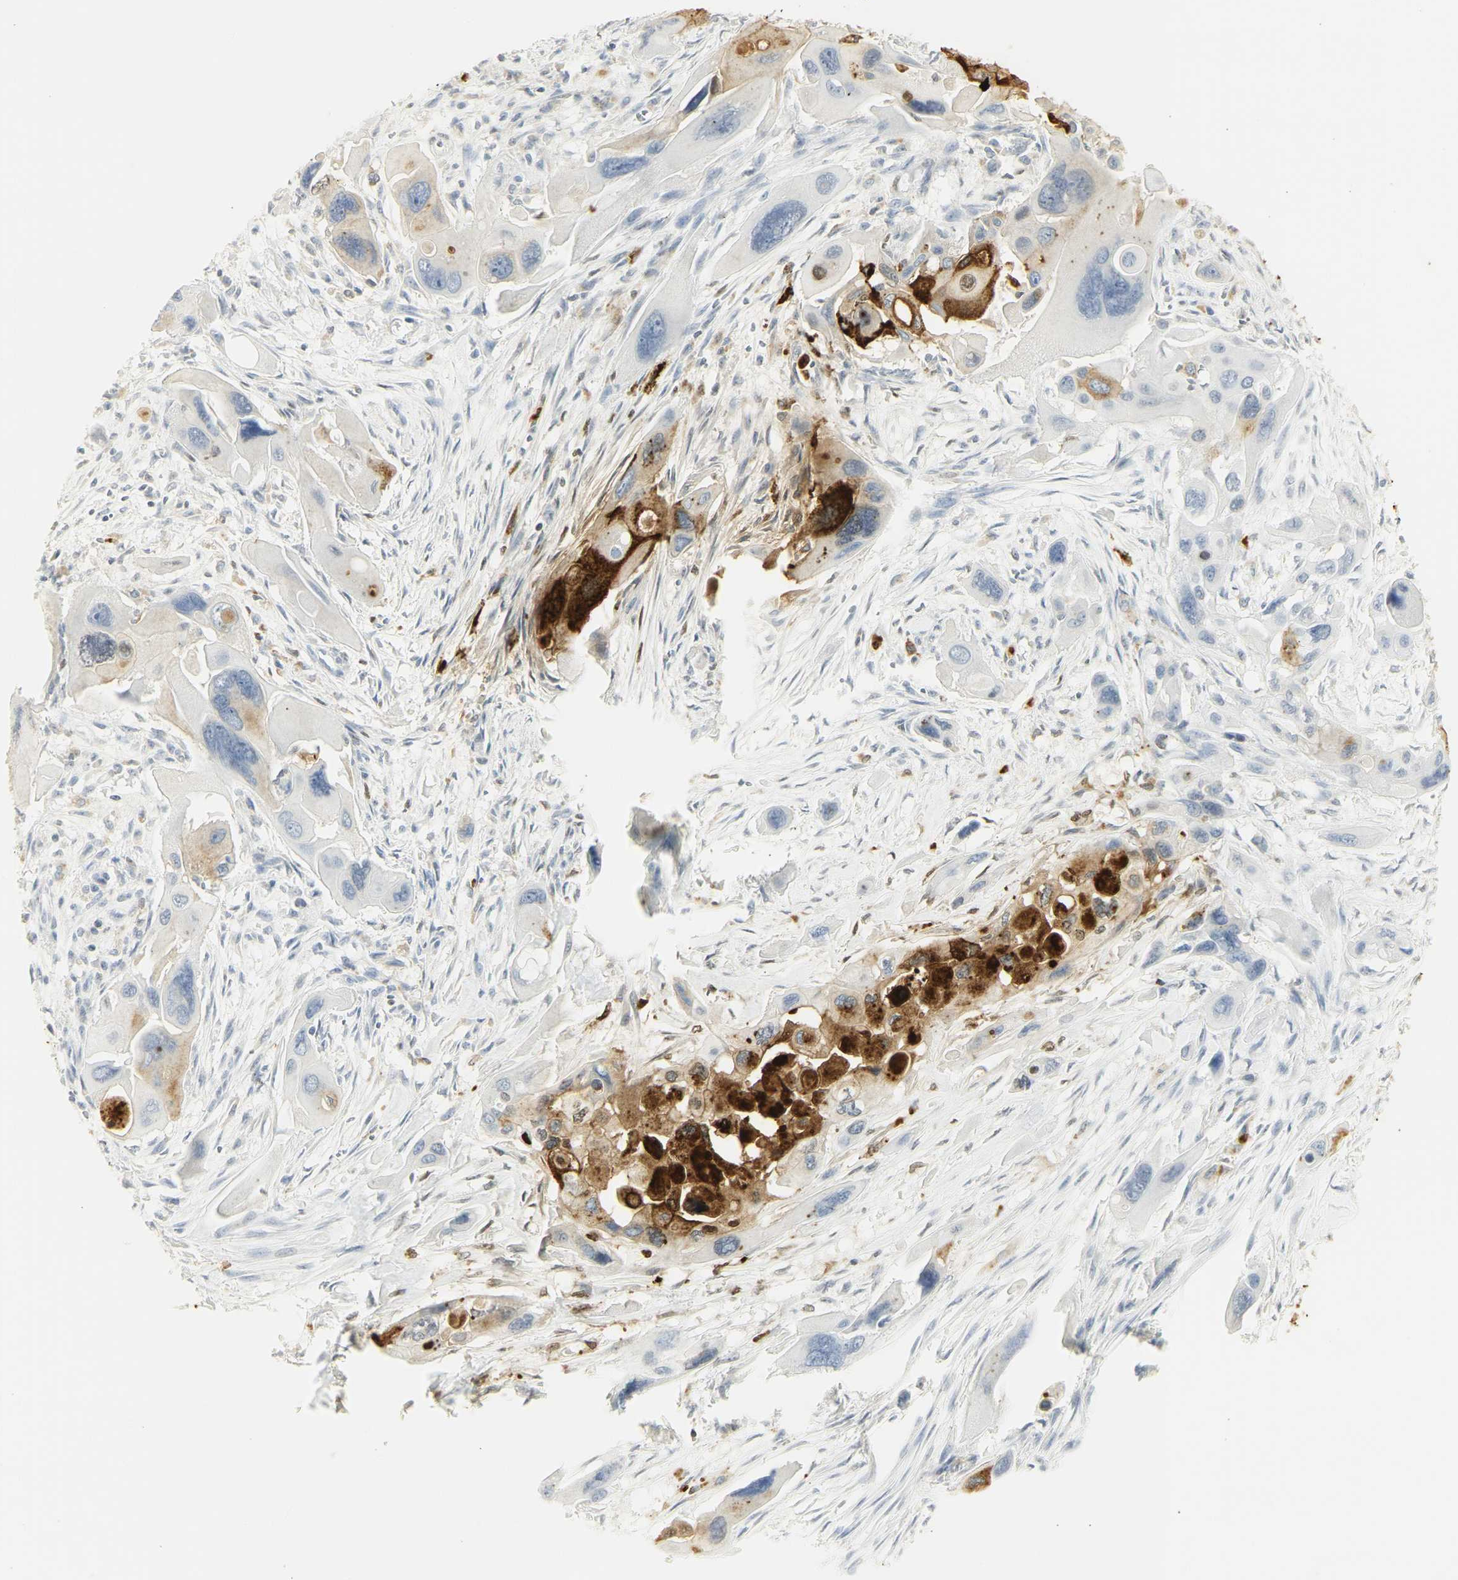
{"staining": {"intensity": "moderate", "quantity": "<25%", "location": "cytoplasmic/membranous"}, "tissue": "pancreatic cancer", "cell_type": "Tumor cells", "image_type": "cancer", "snomed": [{"axis": "morphology", "description": "Adenocarcinoma, NOS"}, {"axis": "topography", "description": "Pancreas"}], "caption": "Pancreatic adenocarcinoma stained with DAB immunohistochemistry (IHC) displays low levels of moderate cytoplasmic/membranous expression in about <25% of tumor cells. (DAB (3,3'-diaminobenzidine) IHC, brown staining for protein, blue staining for nuclei).", "gene": "CEACAM5", "patient": {"sex": "male", "age": 73}}